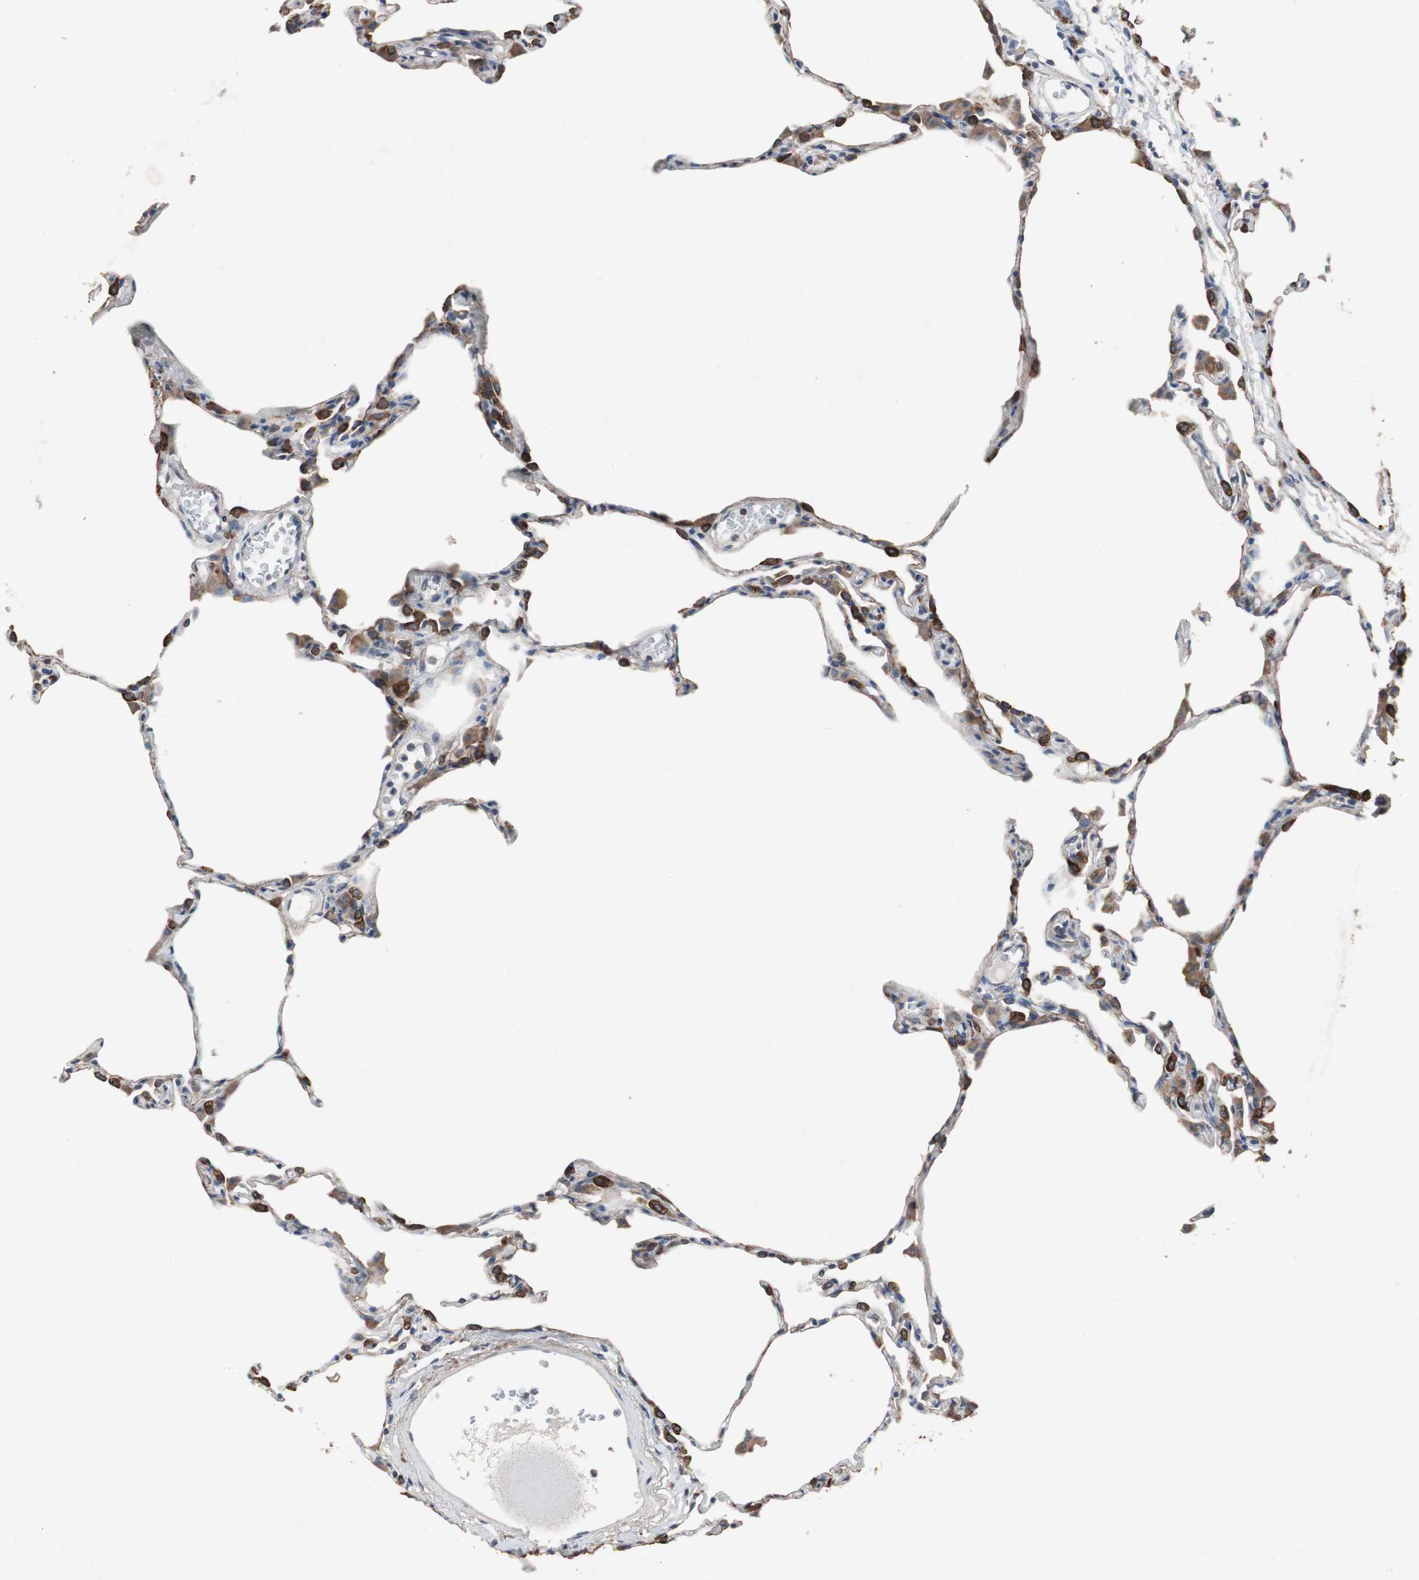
{"staining": {"intensity": "moderate", "quantity": "<25%", "location": "cytoplasmic/membranous,nuclear"}, "tissue": "lung", "cell_type": "Alveolar cells", "image_type": "normal", "snomed": [{"axis": "morphology", "description": "Normal tissue, NOS"}, {"axis": "topography", "description": "Lung"}], "caption": "Immunohistochemistry (IHC) of unremarkable lung exhibits low levels of moderate cytoplasmic/membranous,nuclear staining in approximately <25% of alveolar cells.", "gene": "USP10", "patient": {"sex": "female", "age": 49}}